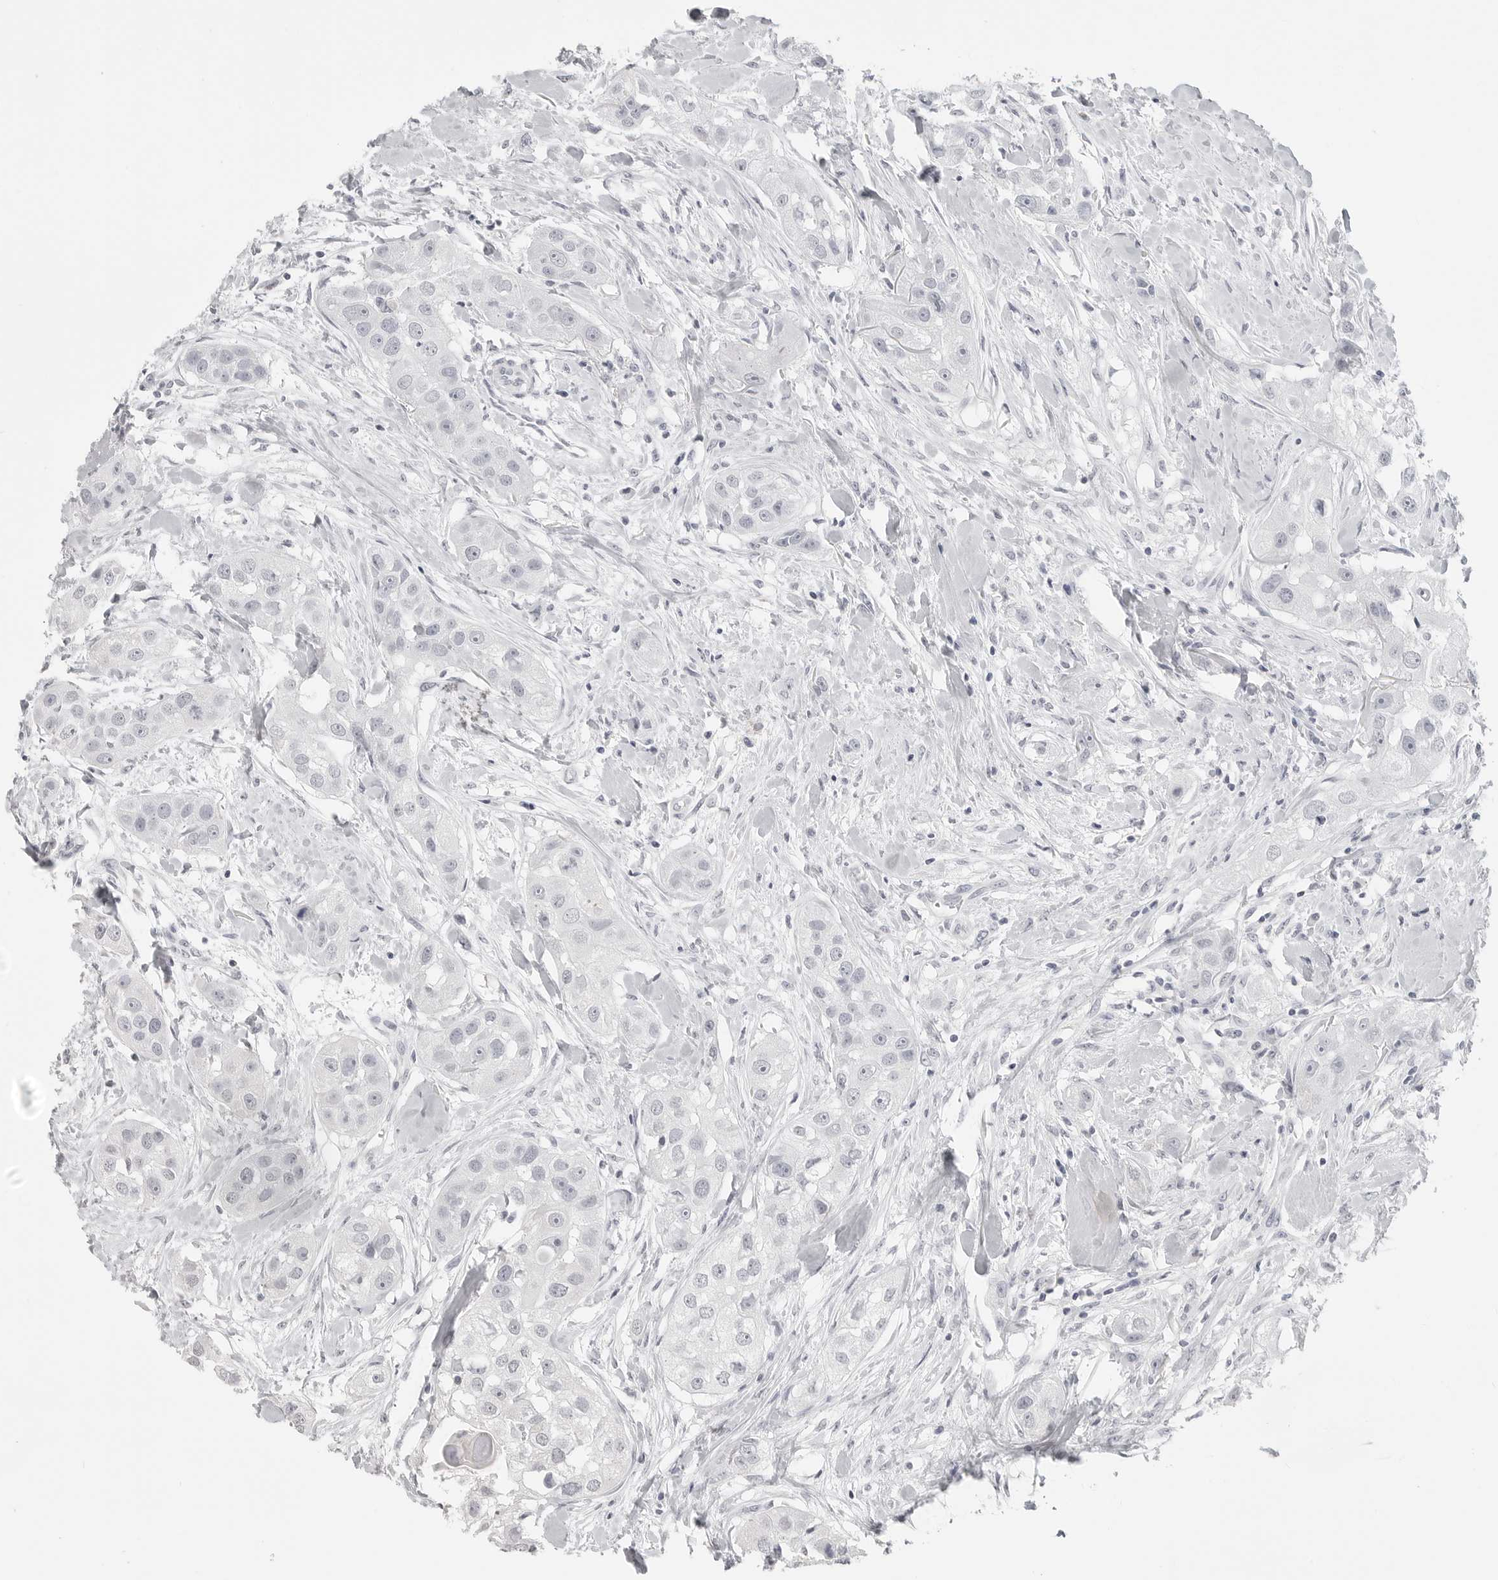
{"staining": {"intensity": "negative", "quantity": "none", "location": "none"}, "tissue": "head and neck cancer", "cell_type": "Tumor cells", "image_type": "cancer", "snomed": [{"axis": "morphology", "description": "Normal tissue, NOS"}, {"axis": "morphology", "description": "Squamous cell carcinoma, NOS"}, {"axis": "topography", "description": "Skeletal muscle"}, {"axis": "topography", "description": "Head-Neck"}], "caption": "Histopathology image shows no significant protein positivity in tumor cells of head and neck cancer (squamous cell carcinoma).", "gene": "PRSS1", "patient": {"sex": "male", "age": 51}}